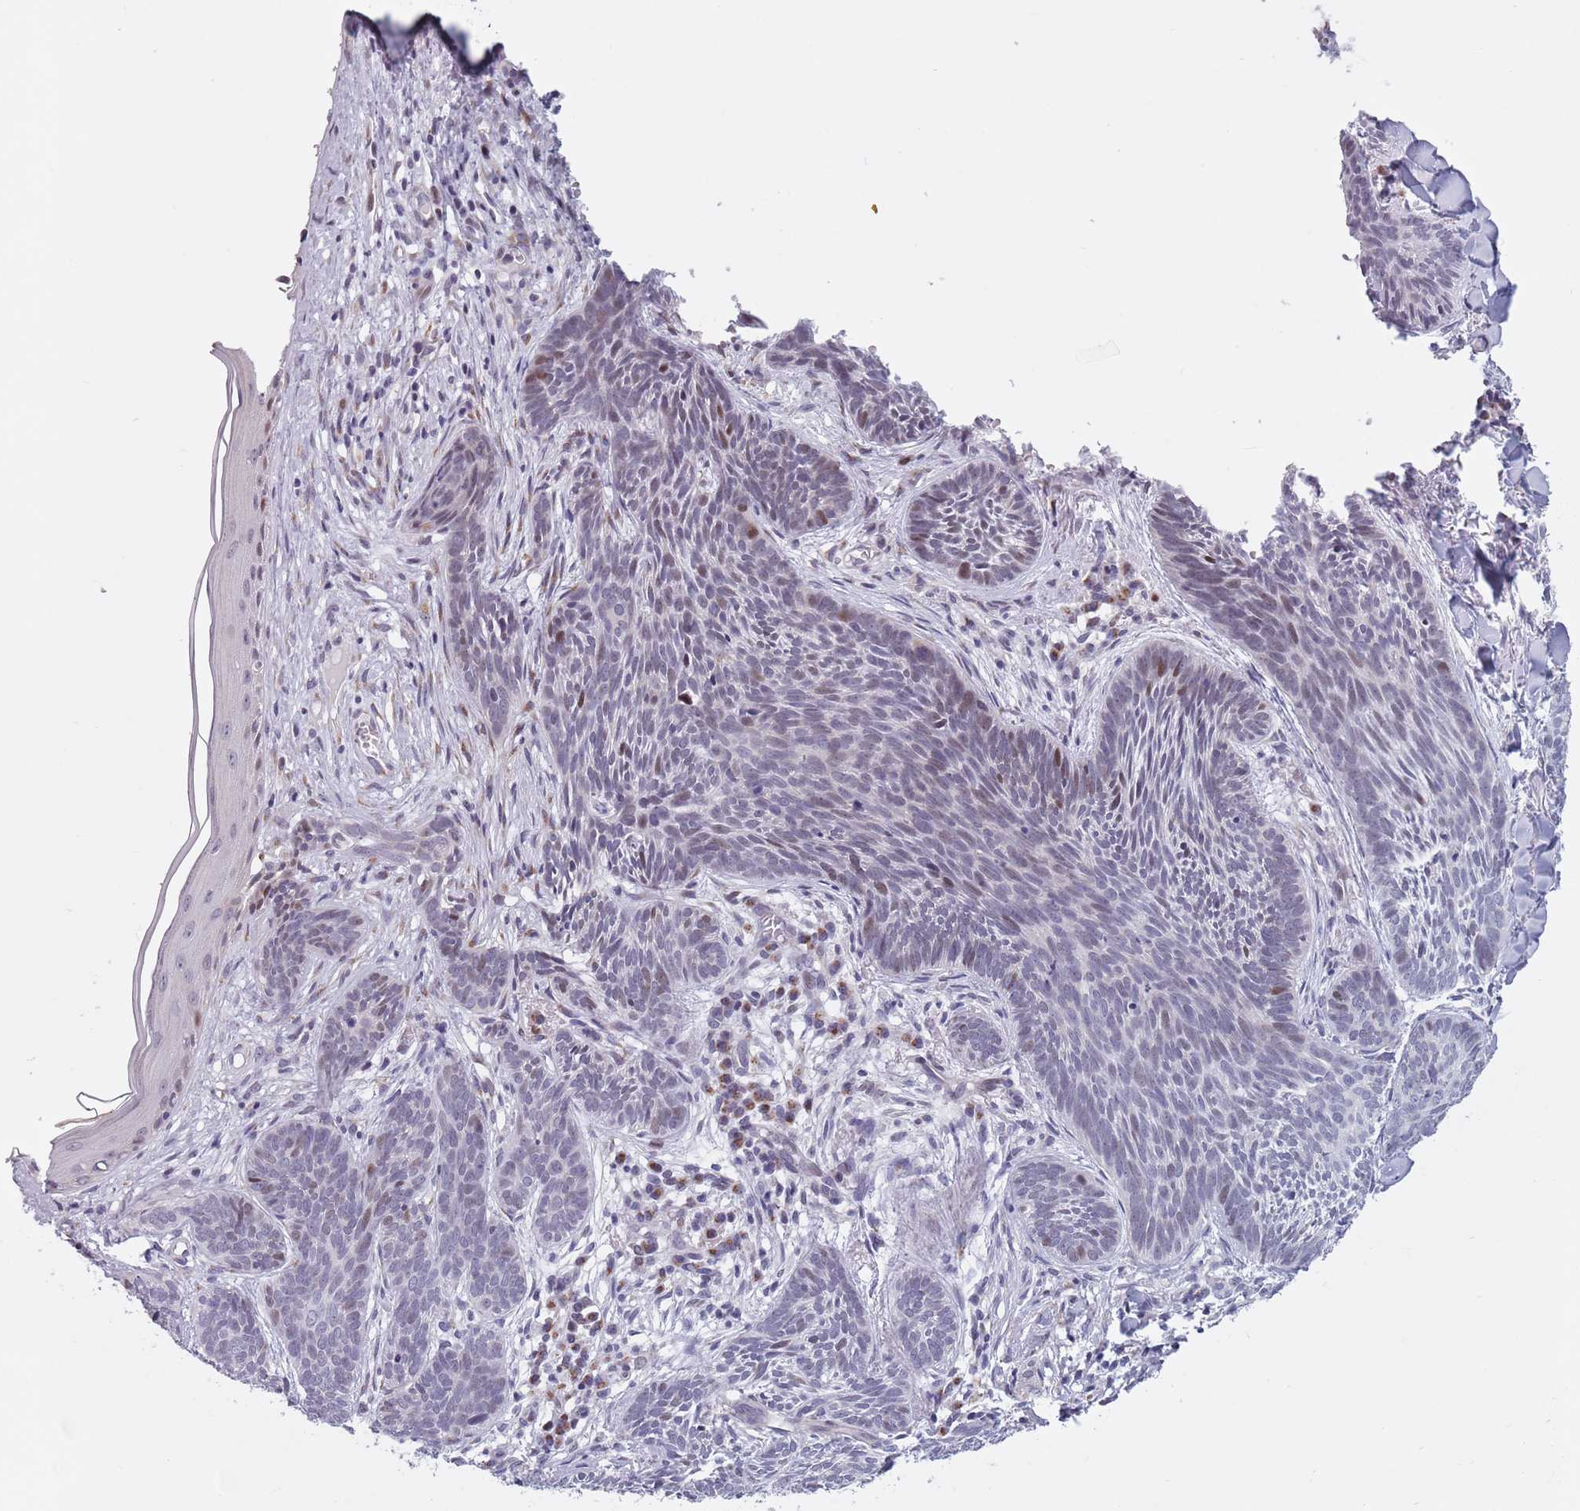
{"staining": {"intensity": "weak", "quantity": "<25%", "location": "nuclear"}, "tissue": "skin cancer", "cell_type": "Tumor cells", "image_type": "cancer", "snomed": [{"axis": "morphology", "description": "Basal cell carcinoma"}, {"axis": "topography", "description": "Skin"}], "caption": "High magnification brightfield microscopy of skin cancer (basal cell carcinoma) stained with DAB (3,3'-diaminobenzidine) (brown) and counterstained with hematoxylin (blue): tumor cells show no significant staining.", "gene": "ZKSCAN2", "patient": {"sex": "female", "age": 81}}